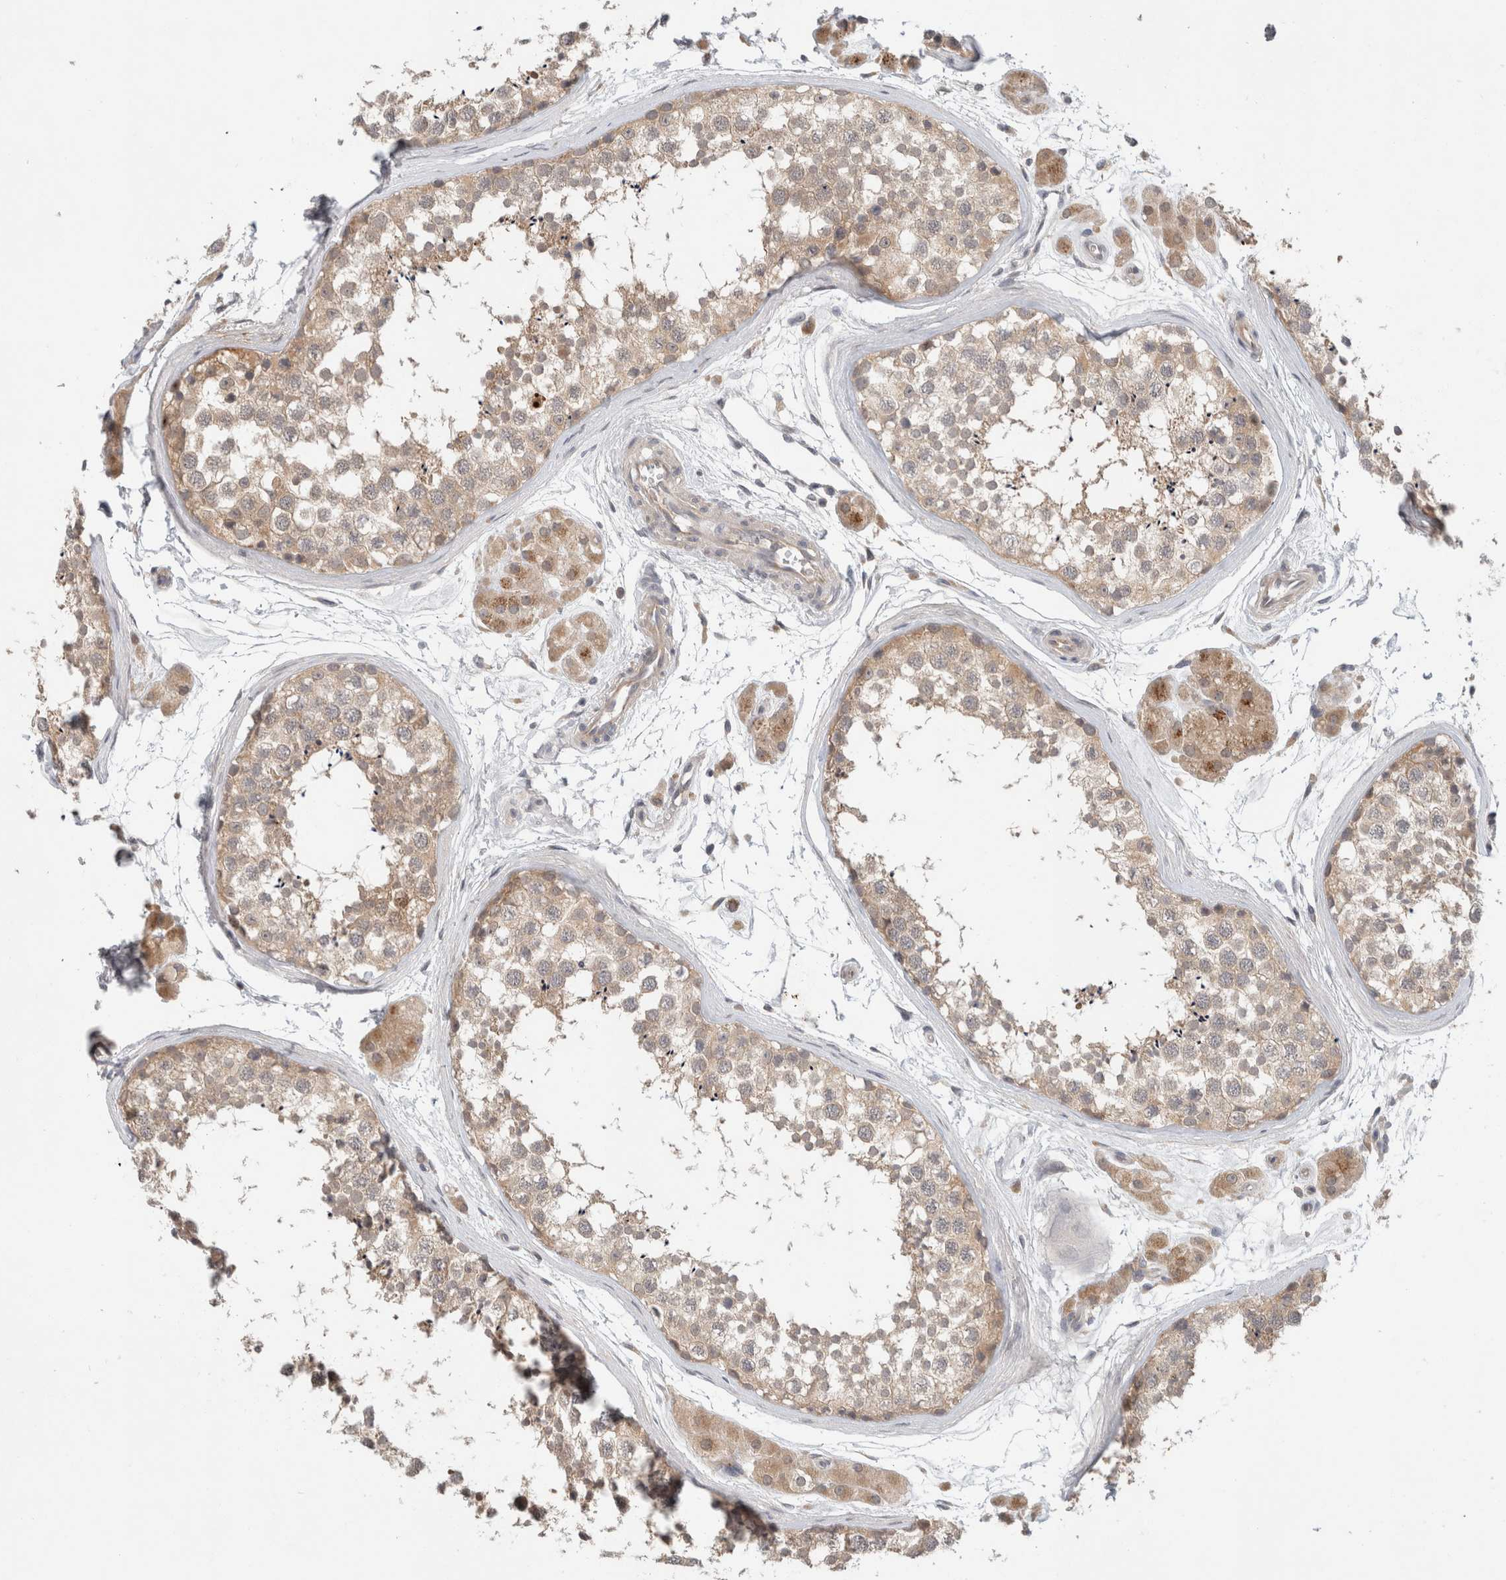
{"staining": {"intensity": "weak", "quantity": "25%-75%", "location": "cytoplasmic/membranous"}, "tissue": "testis", "cell_type": "Cells in seminiferous ducts", "image_type": "normal", "snomed": [{"axis": "morphology", "description": "Normal tissue, NOS"}, {"axis": "topography", "description": "Testis"}], "caption": "IHC histopathology image of normal testis stained for a protein (brown), which reveals low levels of weak cytoplasmic/membranous expression in about 25%-75% of cells in seminiferous ducts.", "gene": "SGK1", "patient": {"sex": "male", "age": 56}}